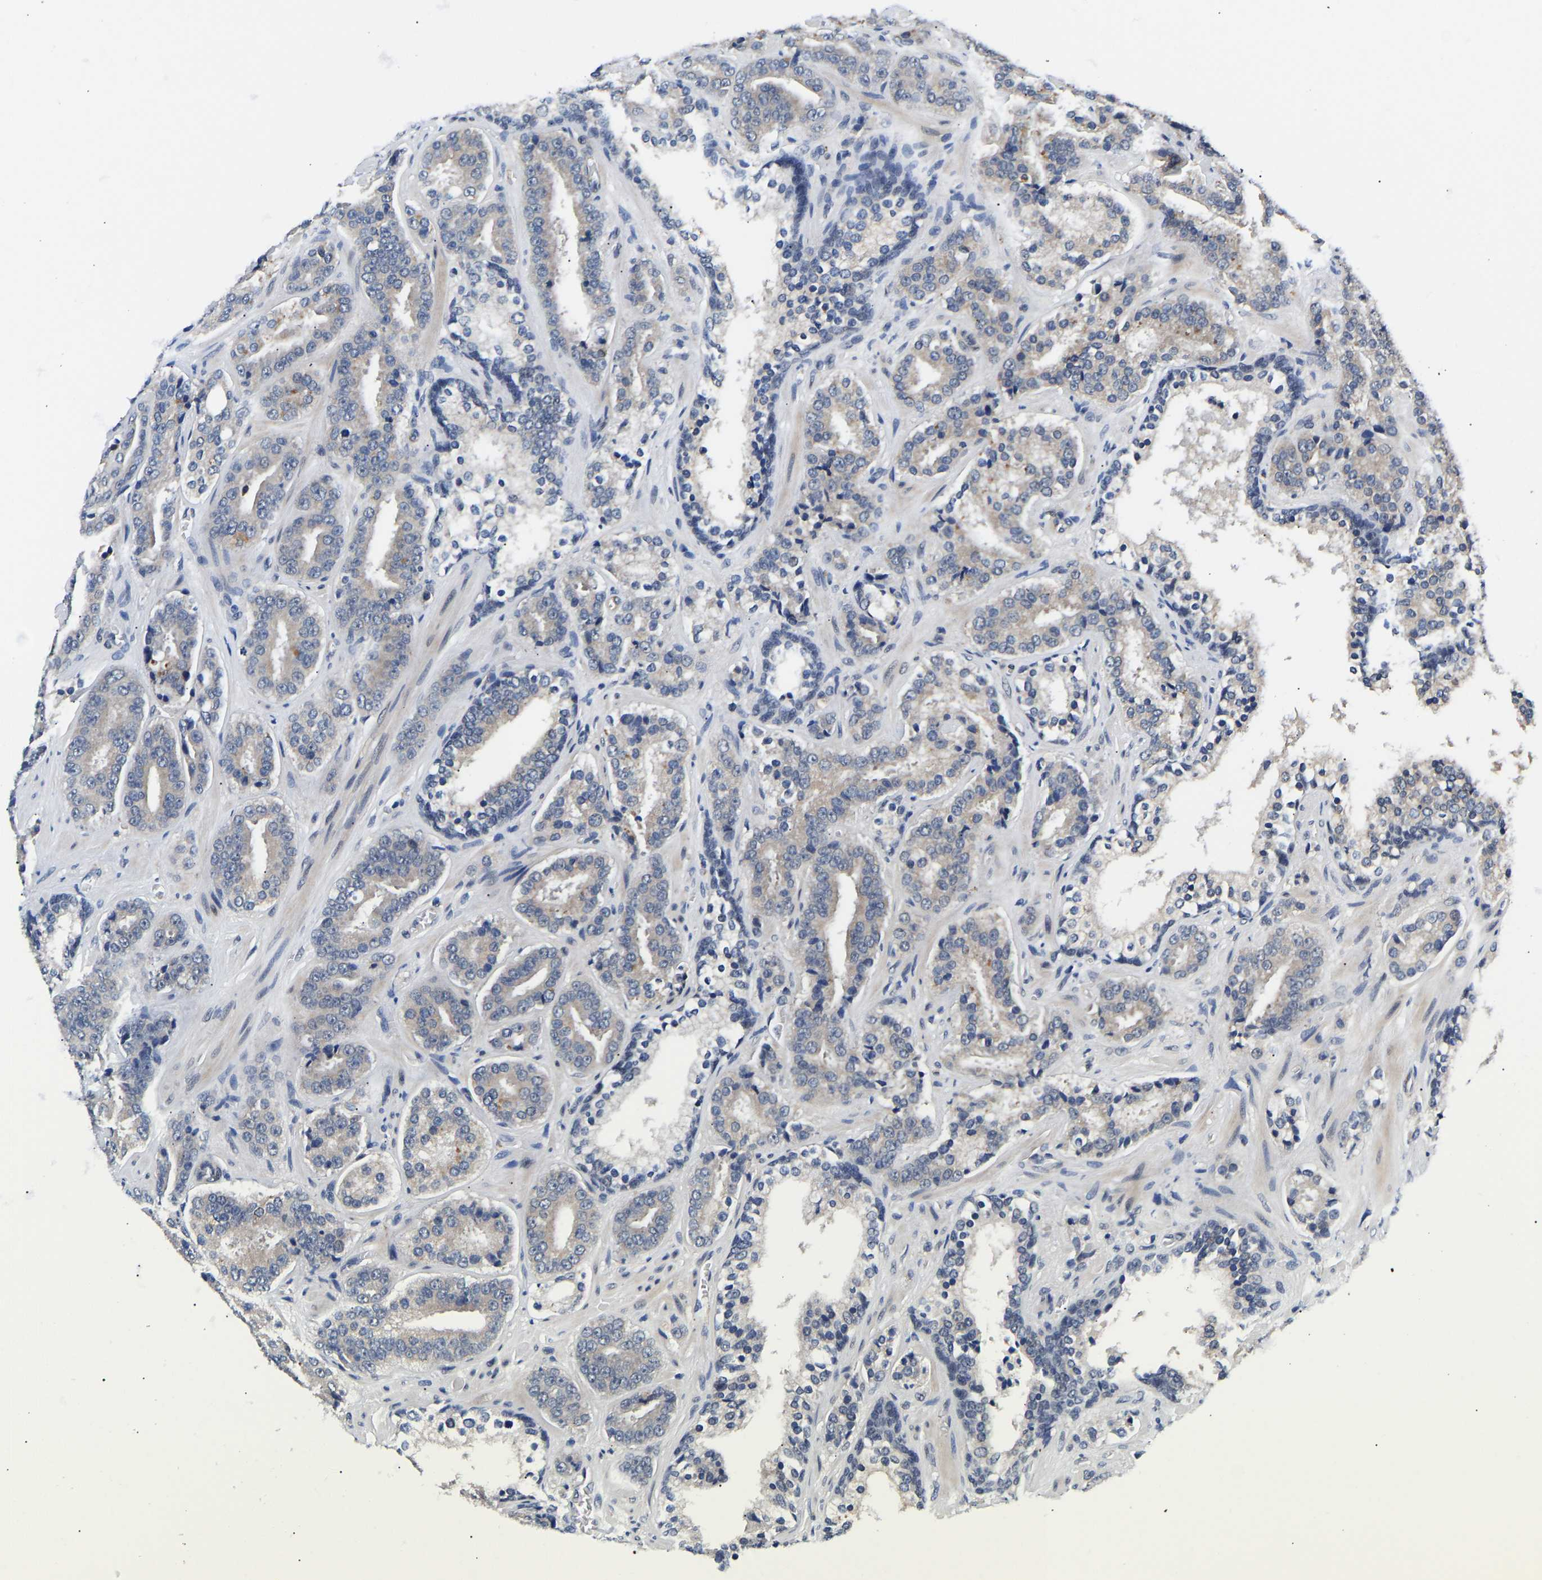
{"staining": {"intensity": "weak", "quantity": "<25%", "location": "cytoplasmic/membranous"}, "tissue": "prostate cancer", "cell_type": "Tumor cells", "image_type": "cancer", "snomed": [{"axis": "morphology", "description": "Adenocarcinoma, High grade"}, {"axis": "topography", "description": "Prostate"}], "caption": "Micrograph shows no significant protein expression in tumor cells of prostate adenocarcinoma (high-grade).", "gene": "METTL16", "patient": {"sex": "male", "age": 60}}